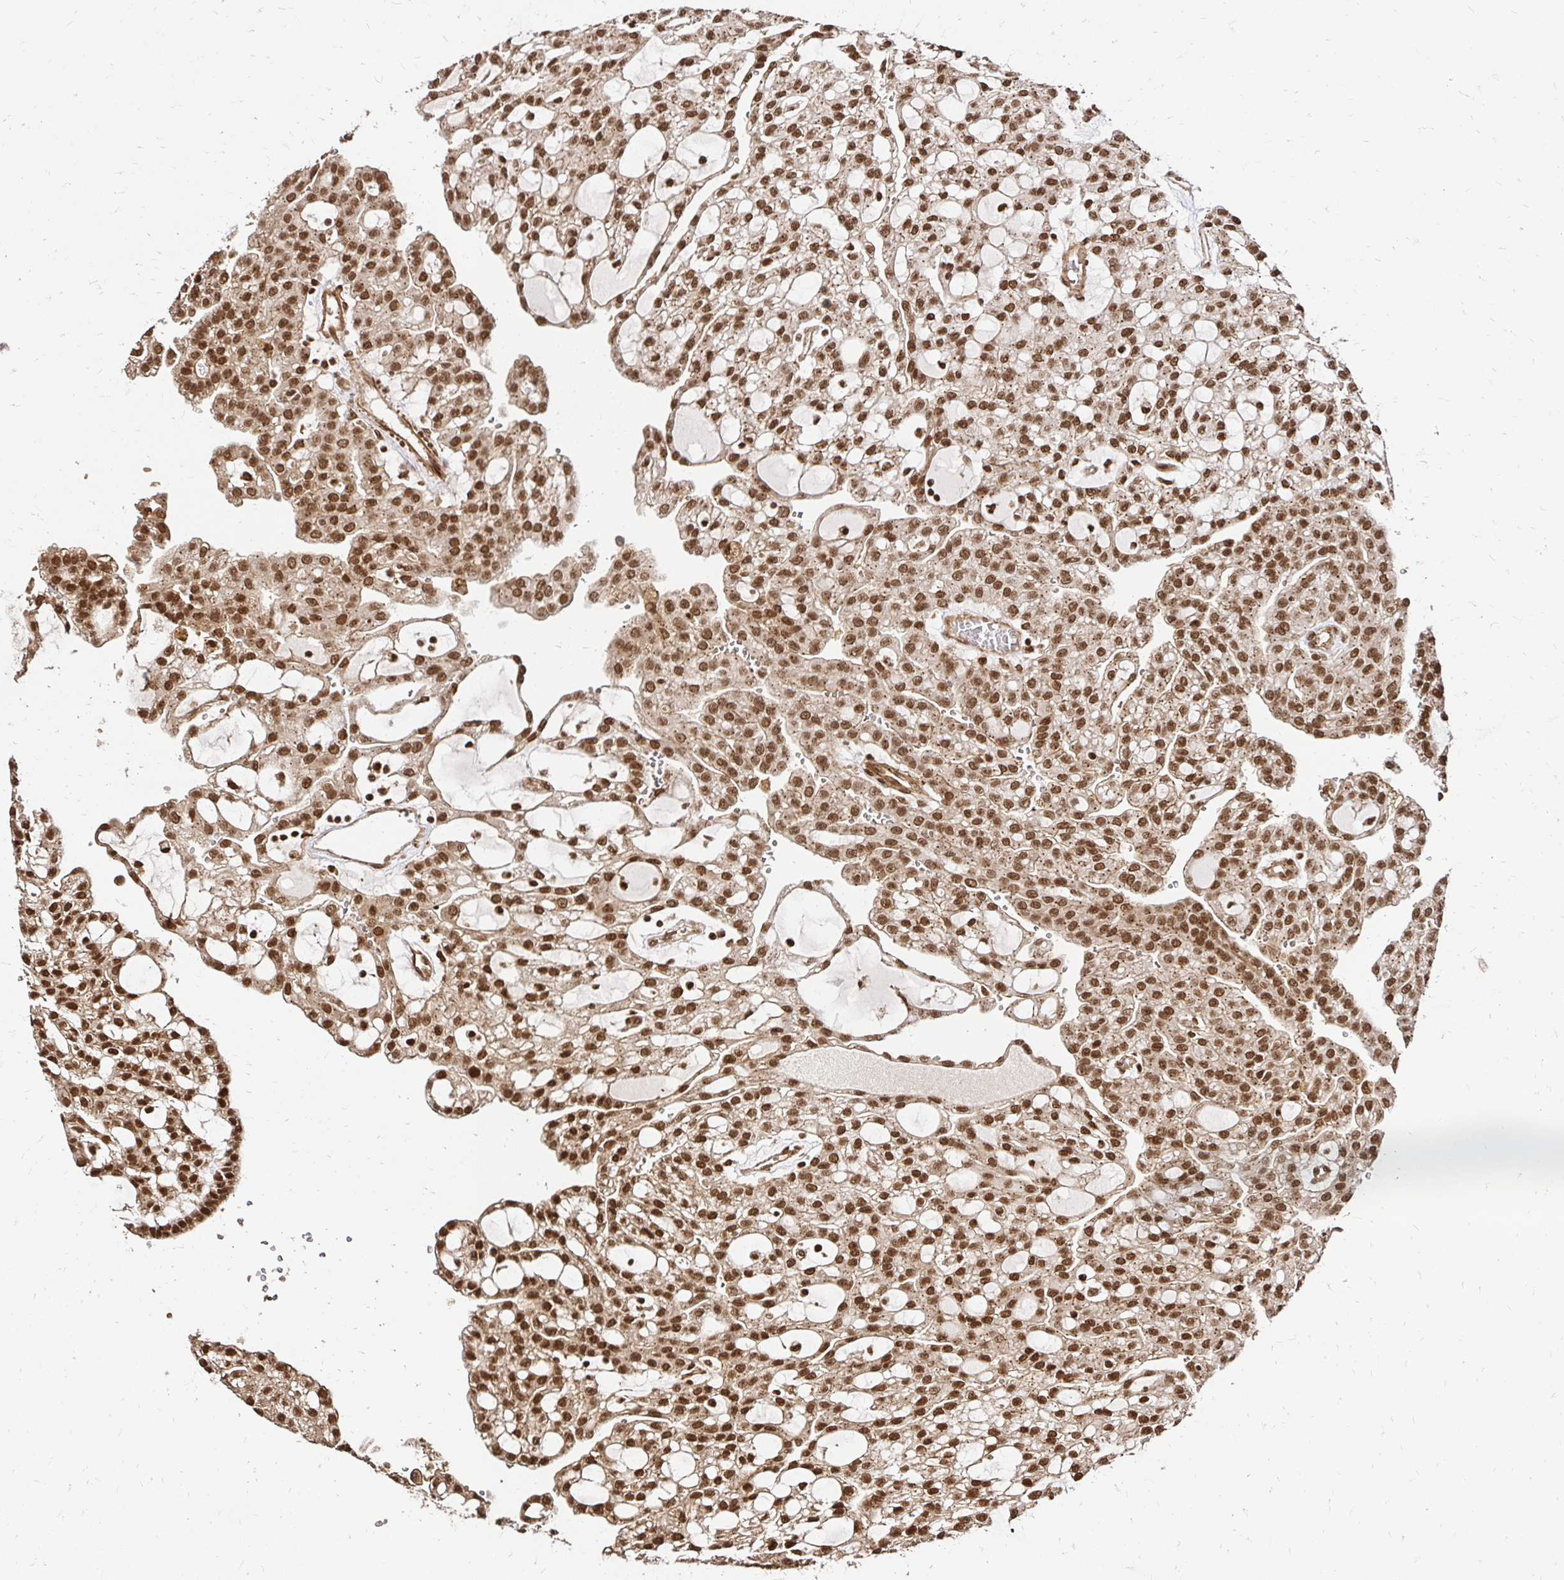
{"staining": {"intensity": "strong", "quantity": ">75%", "location": "cytoplasmic/membranous,nuclear"}, "tissue": "renal cancer", "cell_type": "Tumor cells", "image_type": "cancer", "snomed": [{"axis": "morphology", "description": "Adenocarcinoma, NOS"}, {"axis": "topography", "description": "Kidney"}], "caption": "Renal cancer stained for a protein (brown) exhibits strong cytoplasmic/membranous and nuclear positive expression in about >75% of tumor cells.", "gene": "GLYR1", "patient": {"sex": "male", "age": 63}}